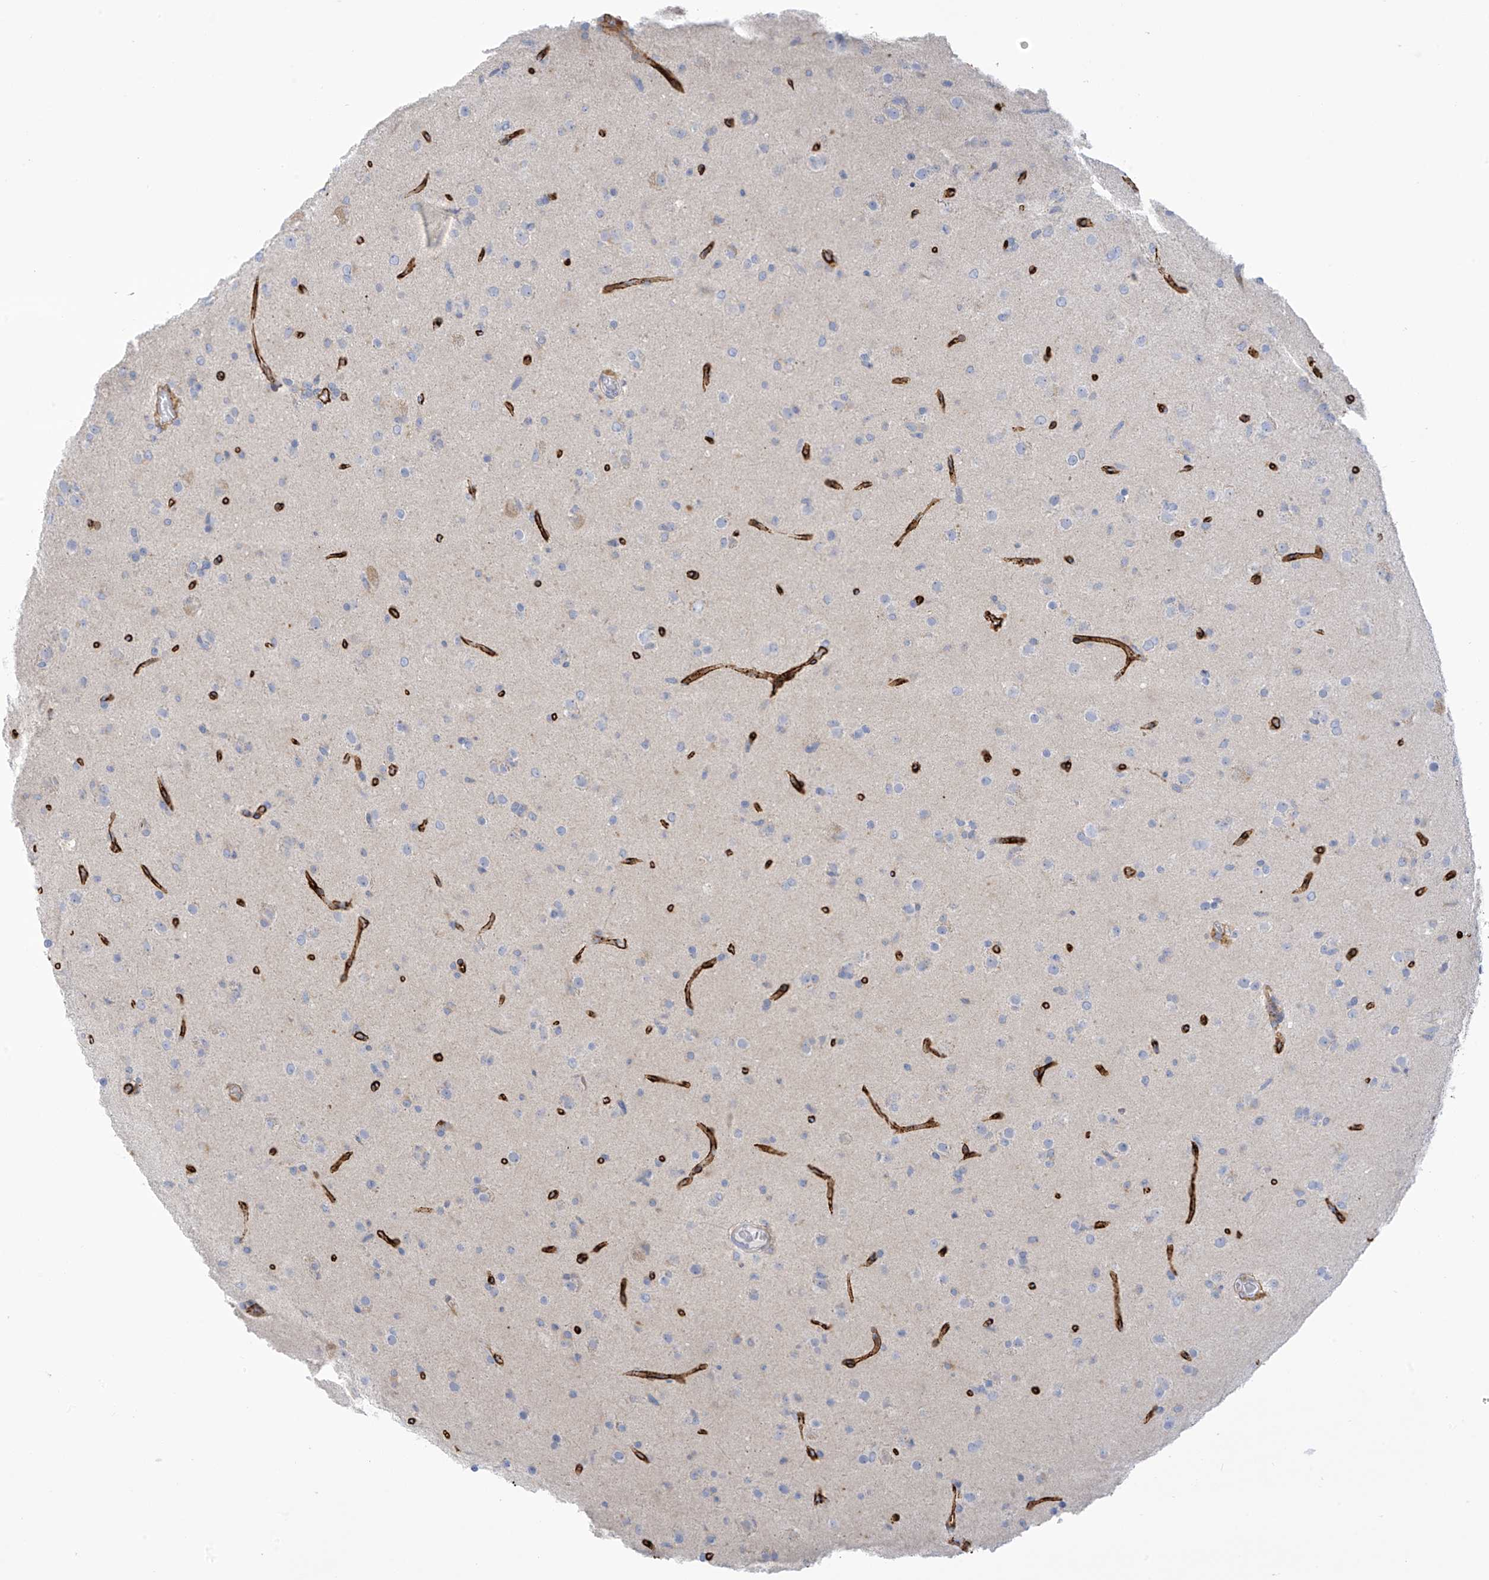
{"staining": {"intensity": "negative", "quantity": "none", "location": "none"}, "tissue": "glioma", "cell_type": "Tumor cells", "image_type": "cancer", "snomed": [{"axis": "morphology", "description": "Glioma, malignant, Low grade"}, {"axis": "topography", "description": "Brain"}], "caption": "Malignant glioma (low-grade) was stained to show a protein in brown. There is no significant positivity in tumor cells.", "gene": "SLC6A12", "patient": {"sex": "male", "age": 65}}